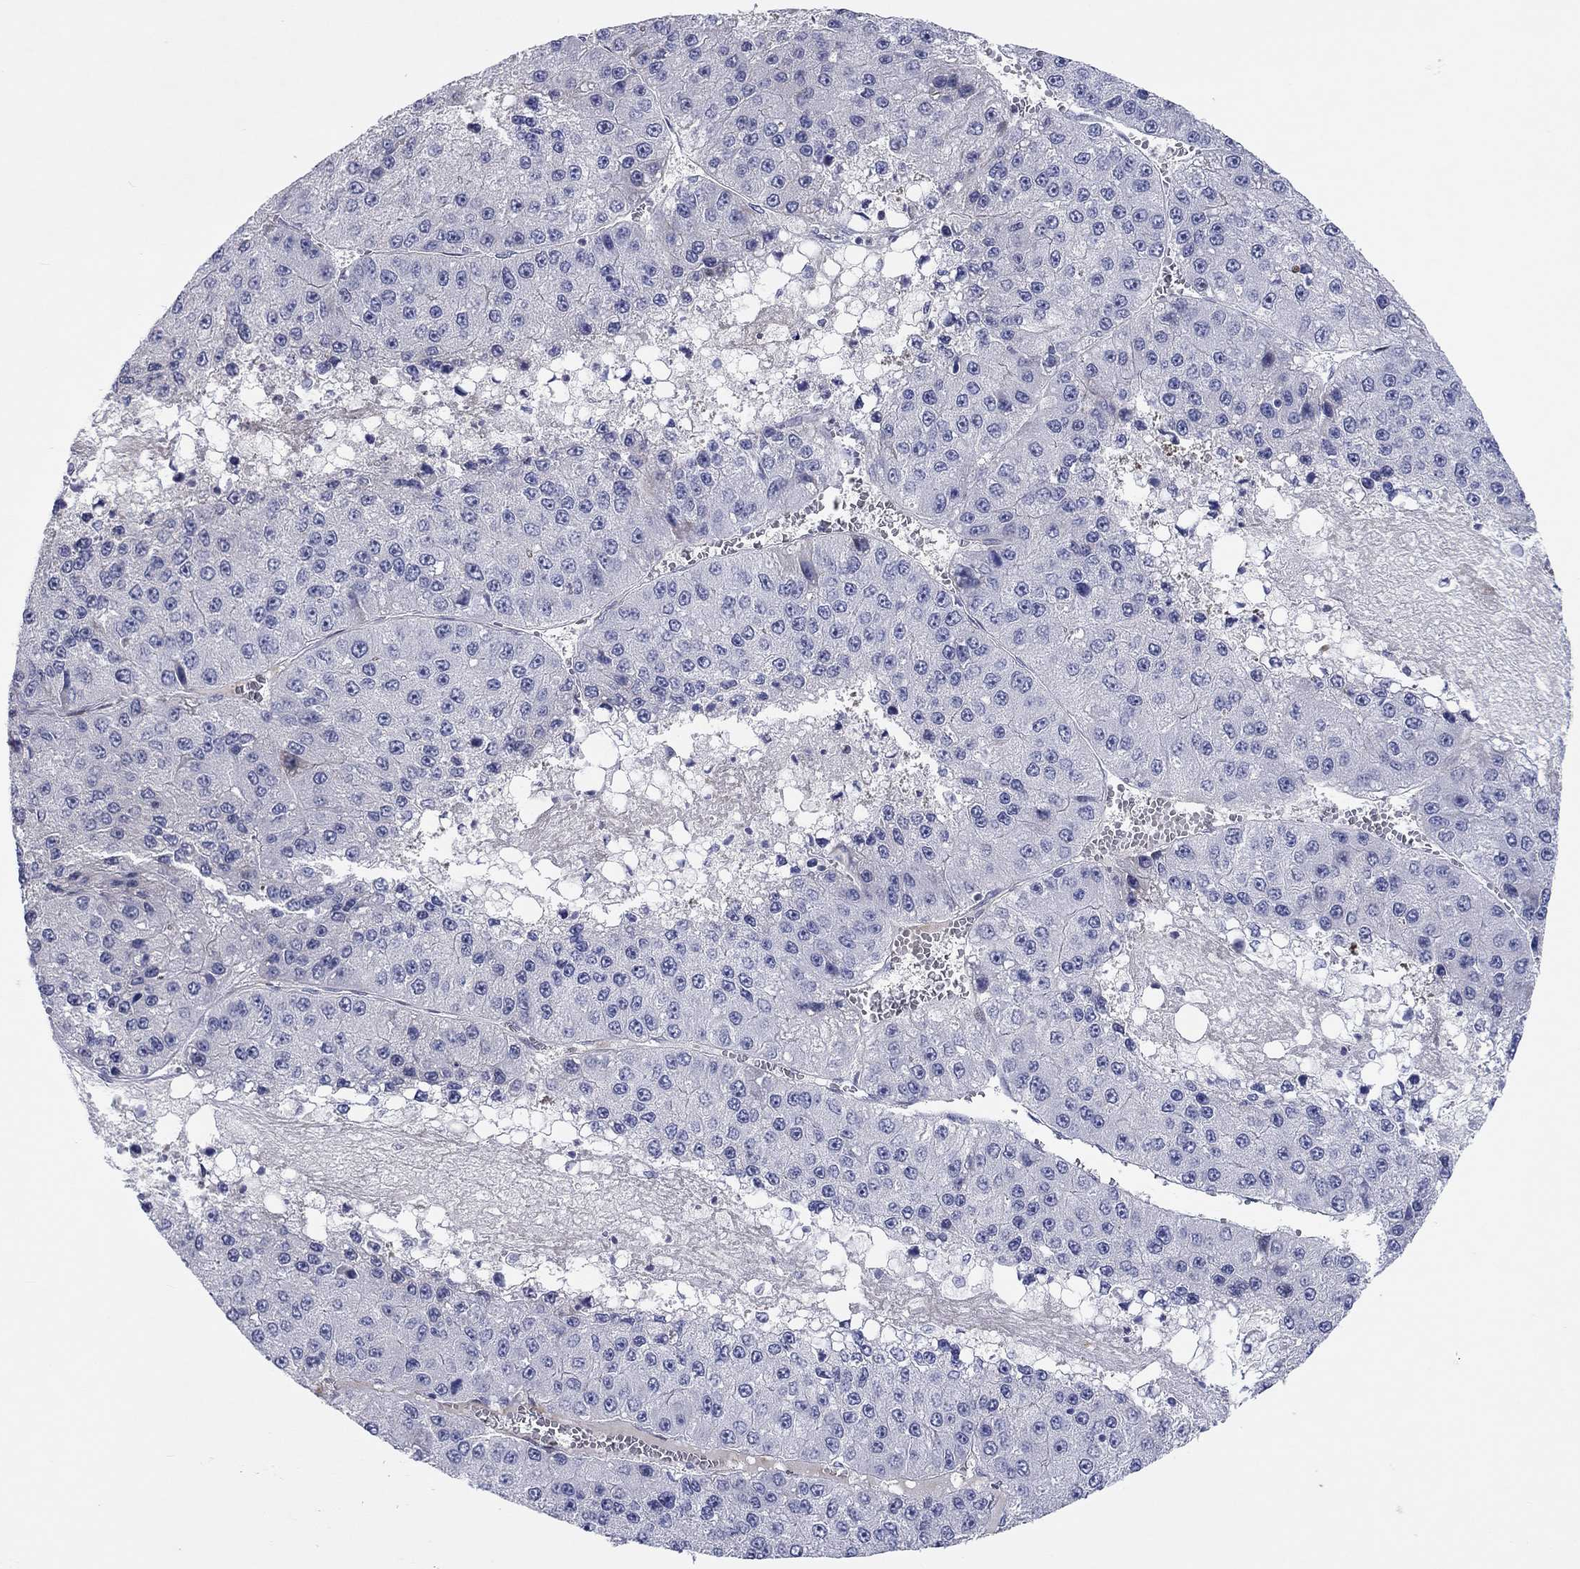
{"staining": {"intensity": "negative", "quantity": "none", "location": "none"}, "tissue": "liver cancer", "cell_type": "Tumor cells", "image_type": "cancer", "snomed": [{"axis": "morphology", "description": "Carcinoma, Hepatocellular, NOS"}, {"axis": "topography", "description": "Liver"}], "caption": "Liver cancer (hepatocellular carcinoma) stained for a protein using immunohistochemistry (IHC) reveals no expression tumor cells.", "gene": "ARHGAP36", "patient": {"sex": "female", "age": 73}}